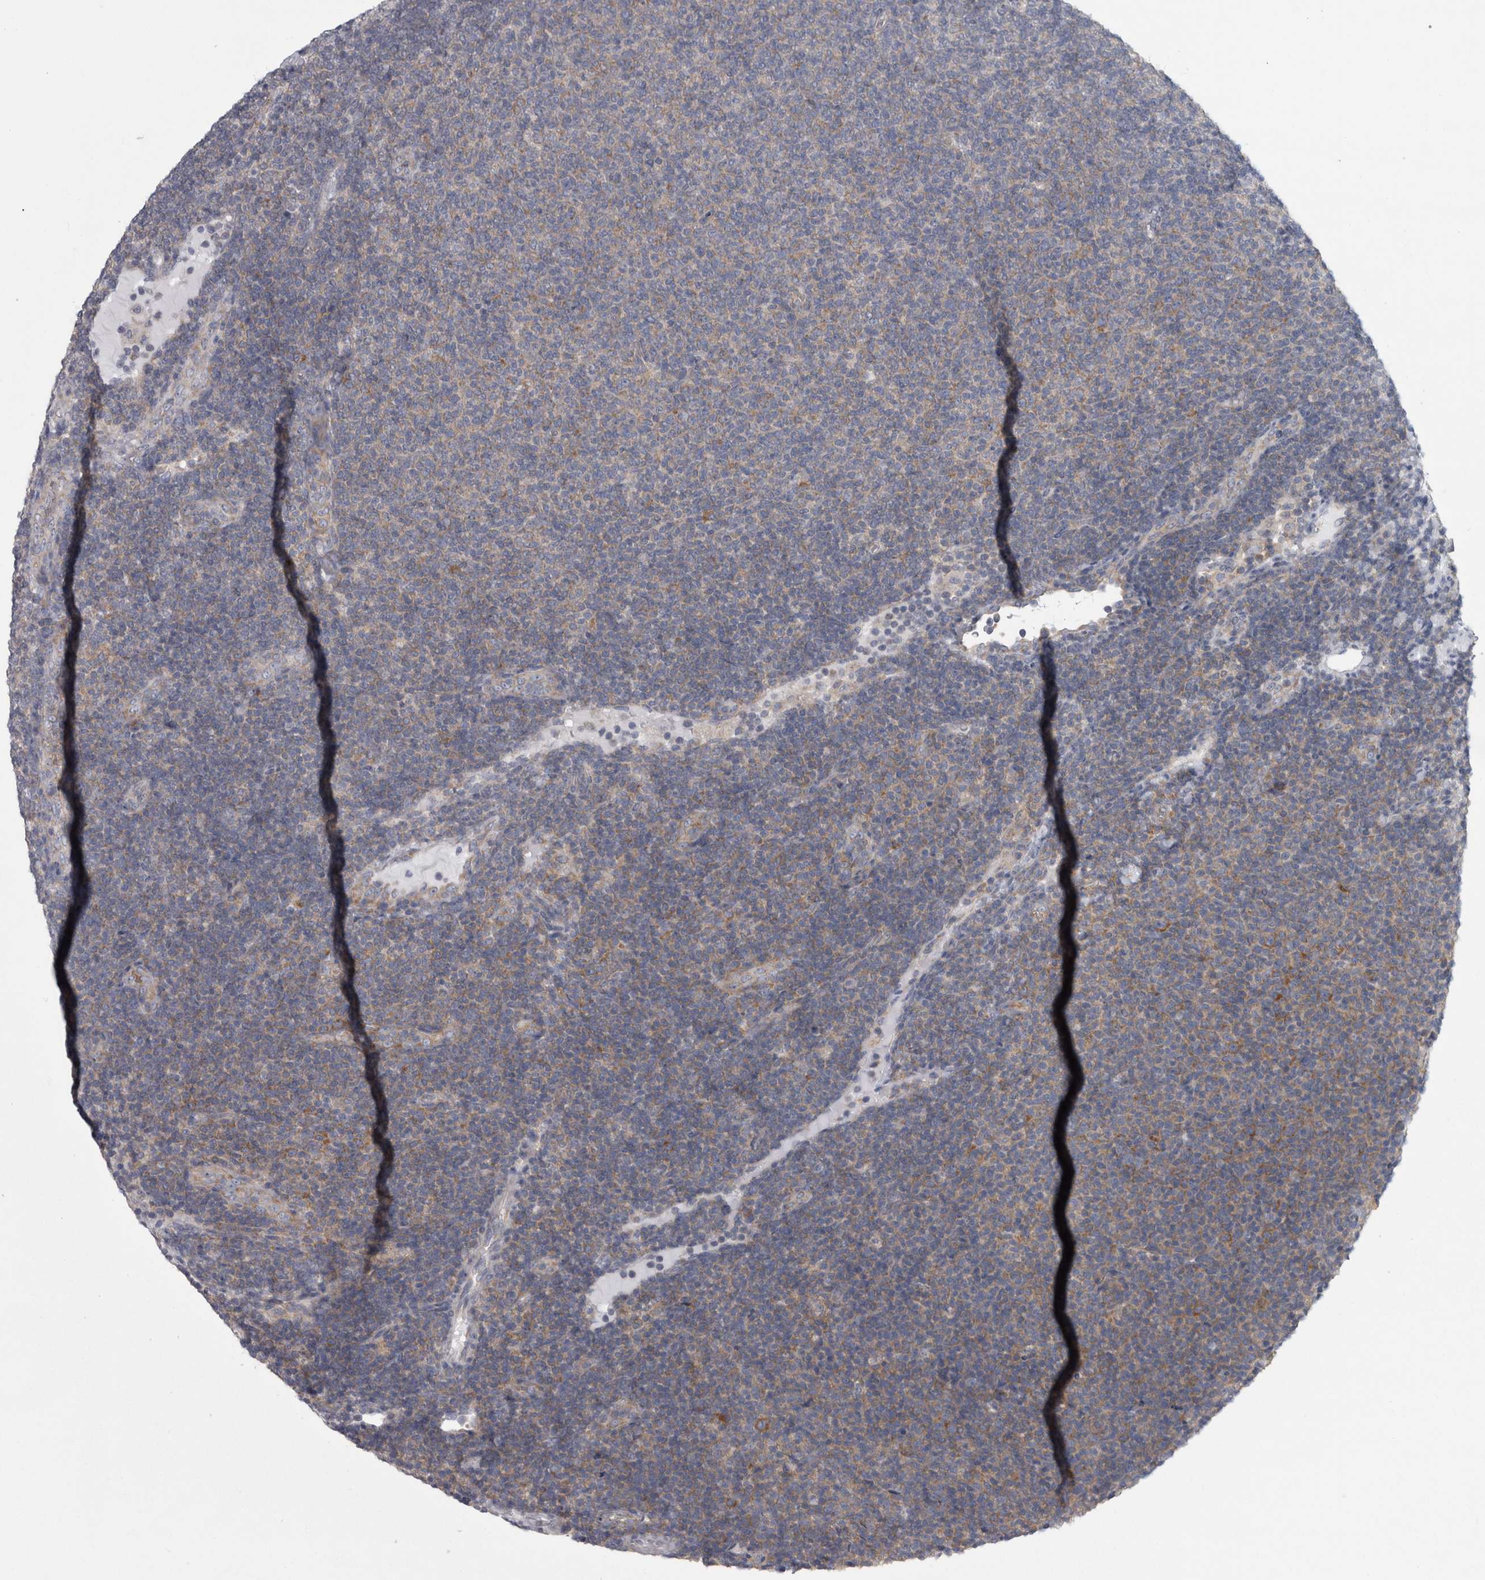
{"staining": {"intensity": "weak", "quantity": "25%-75%", "location": "cytoplasmic/membranous"}, "tissue": "lymphoma", "cell_type": "Tumor cells", "image_type": "cancer", "snomed": [{"axis": "morphology", "description": "Malignant lymphoma, non-Hodgkin's type, Low grade"}, {"axis": "topography", "description": "Lymph node"}], "caption": "Low-grade malignant lymphoma, non-Hodgkin's type was stained to show a protein in brown. There is low levels of weak cytoplasmic/membranous positivity in approximately 25%-75% of tumor cells.", "gene": "PRRC2C", "patient": {"sex": "male", "age": 66}}